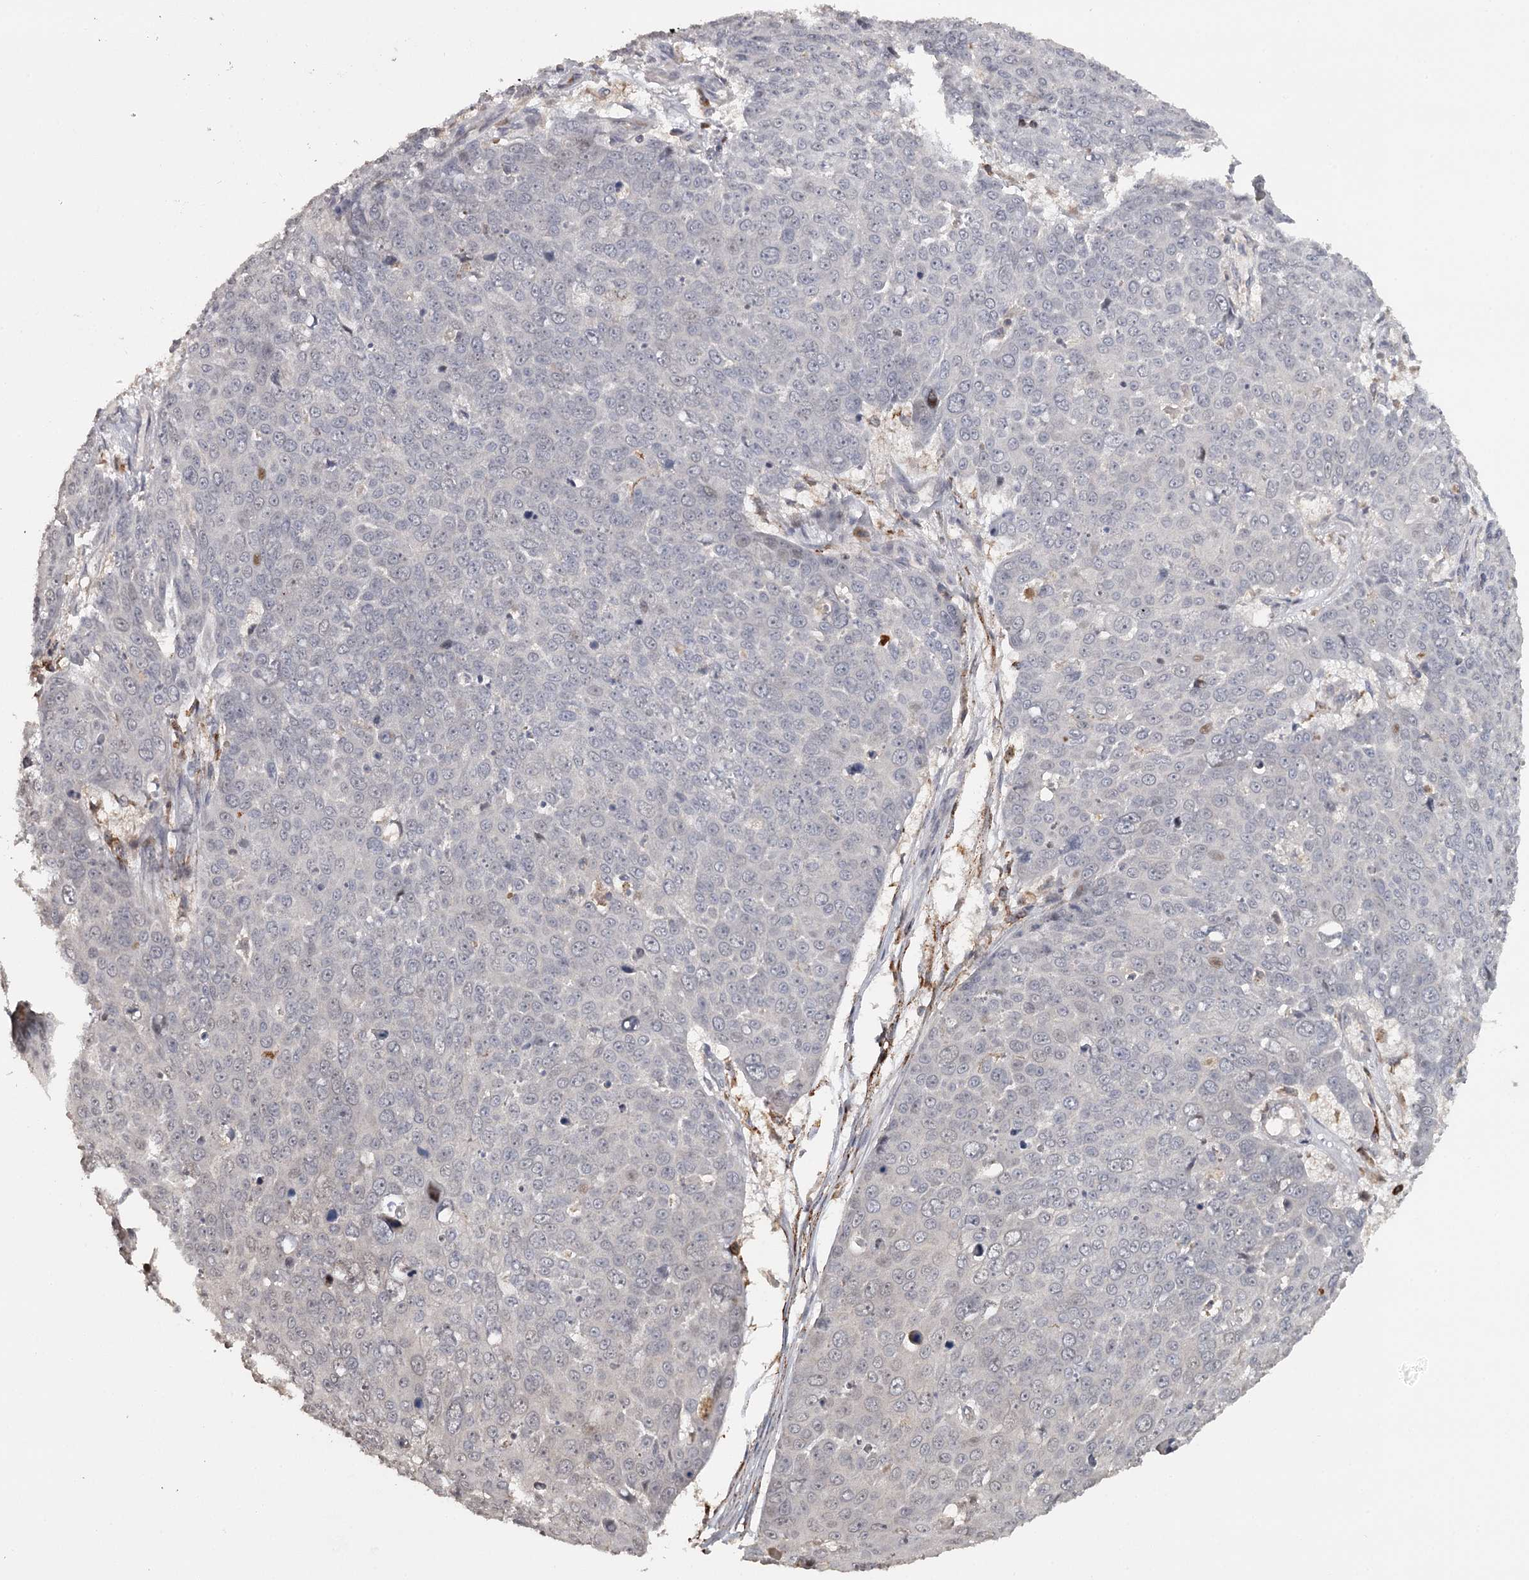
{"staining": {"intensity": "negative", "quantity": "none", "location": "none"}, "tissue": "skin cancer", "cell_type": "Tumor cells", "image_type": "cancer", "snomed": [{"axis": "morphology", "description": "Squamous cell carcinoma, NOS"}, {"axis": "topography", "description": "Skin"}], "caption": "Immunohistochemistry (IHC) of skin cancer exhibits no staining in tumor cells.", "gene": "FAXC", "patient": {"sex": "male", "age": 71}}